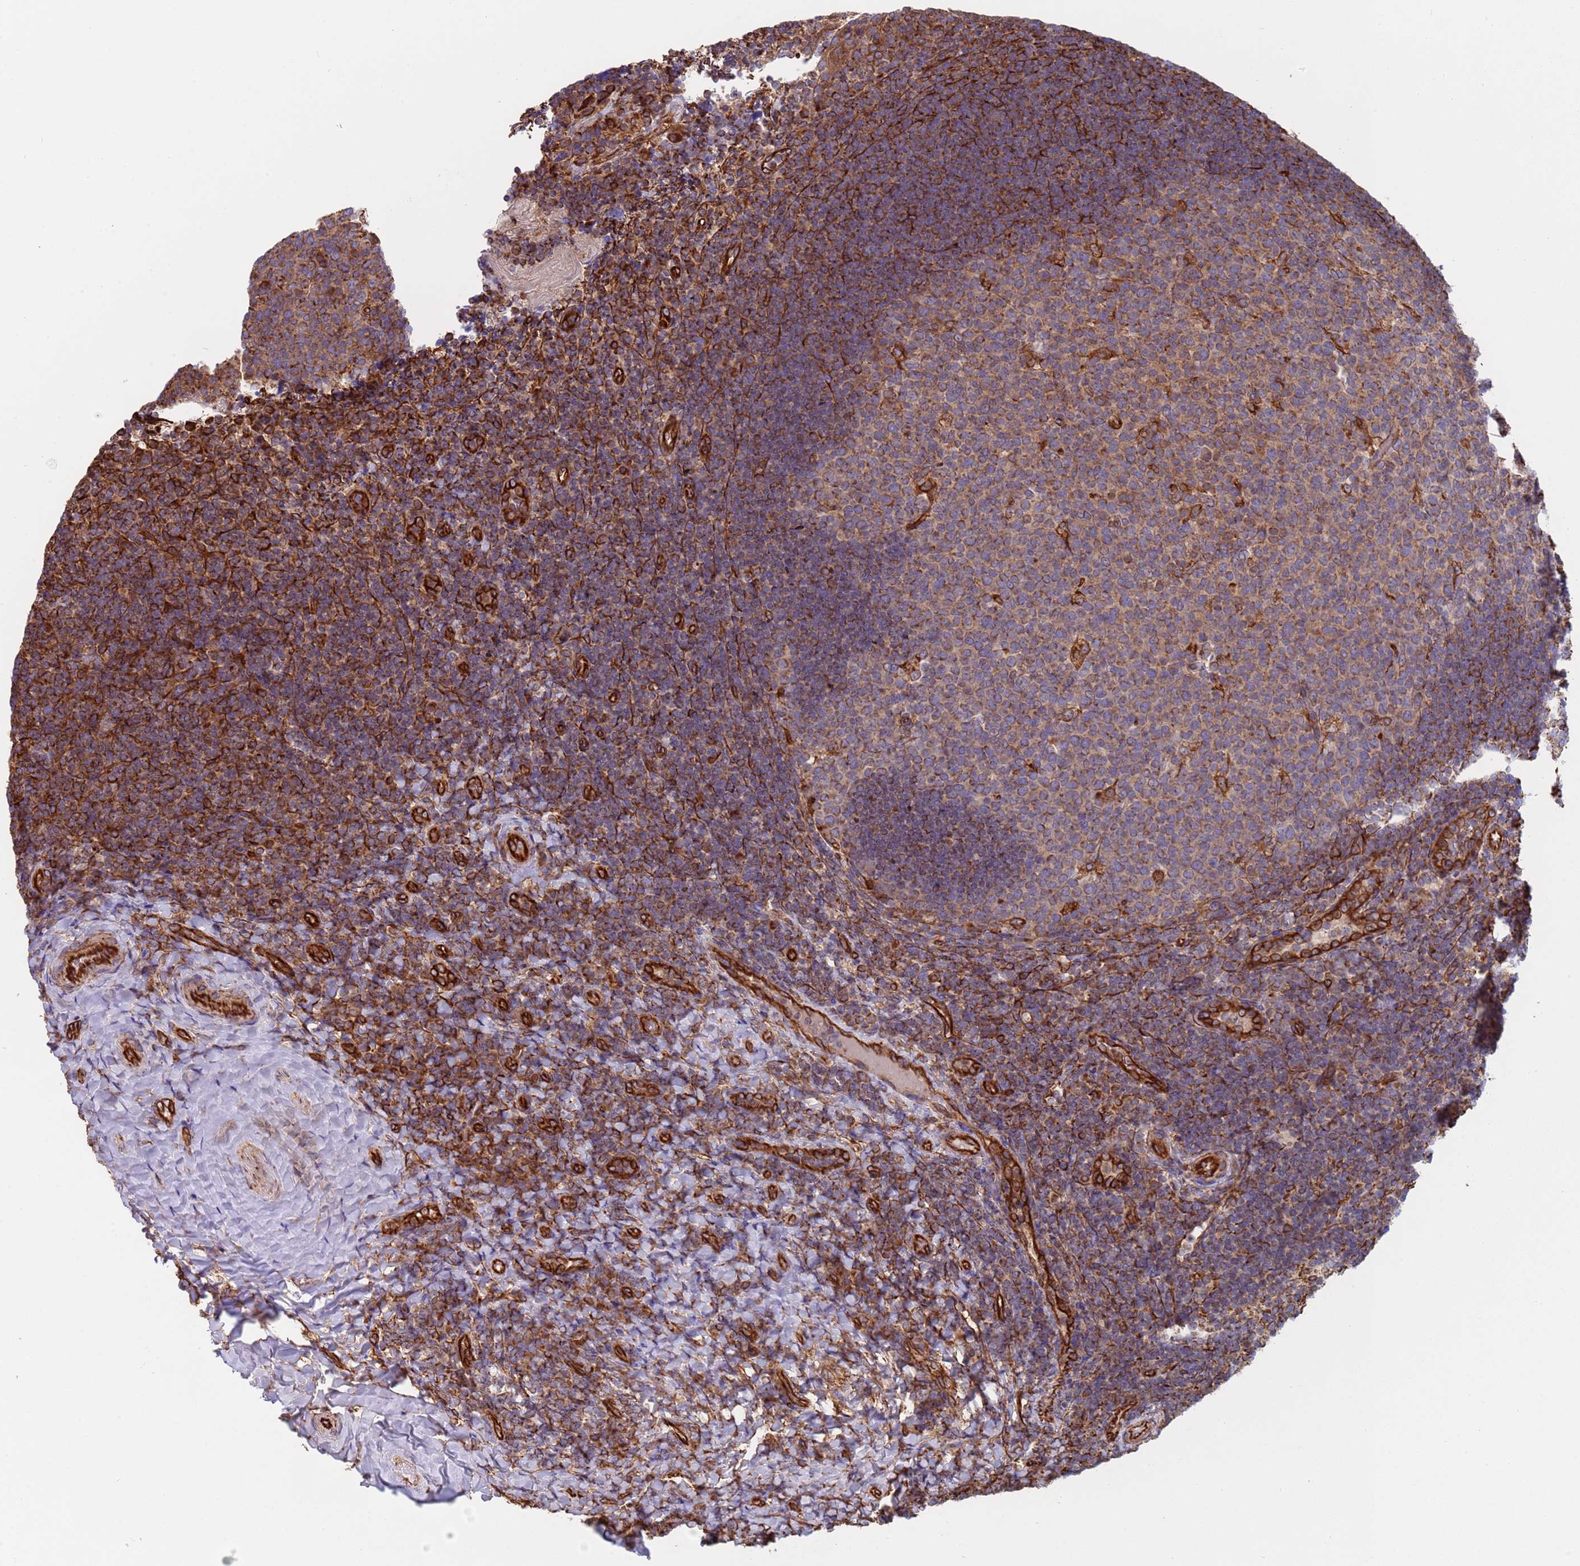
{"staining": {"intensity": "moderate", "quantity": "25%-75%", "location": "cytoplasmic/membranous"}, "tissue": "tonsil", "cell_type": "Germinal center cells", "image_type": "normal", "snomed": [{"axis": "morphology", "description": "Normal tissue, NOS"}, {"axis": "topography", "description": "Tonsil"}], "caption": "Immunohistochemistry (IHC) of normal human tonsil shows medium levels of moderate cytoplasmic/membranous staining in about 25%-75% of germinal center cells. (DAB (3,3'-diaminobenzidine) IHC, brown staining for protein, blue staining for nuclei).", "gene": "NUDT12", "patient": {"sex": "female", "age": 10}}